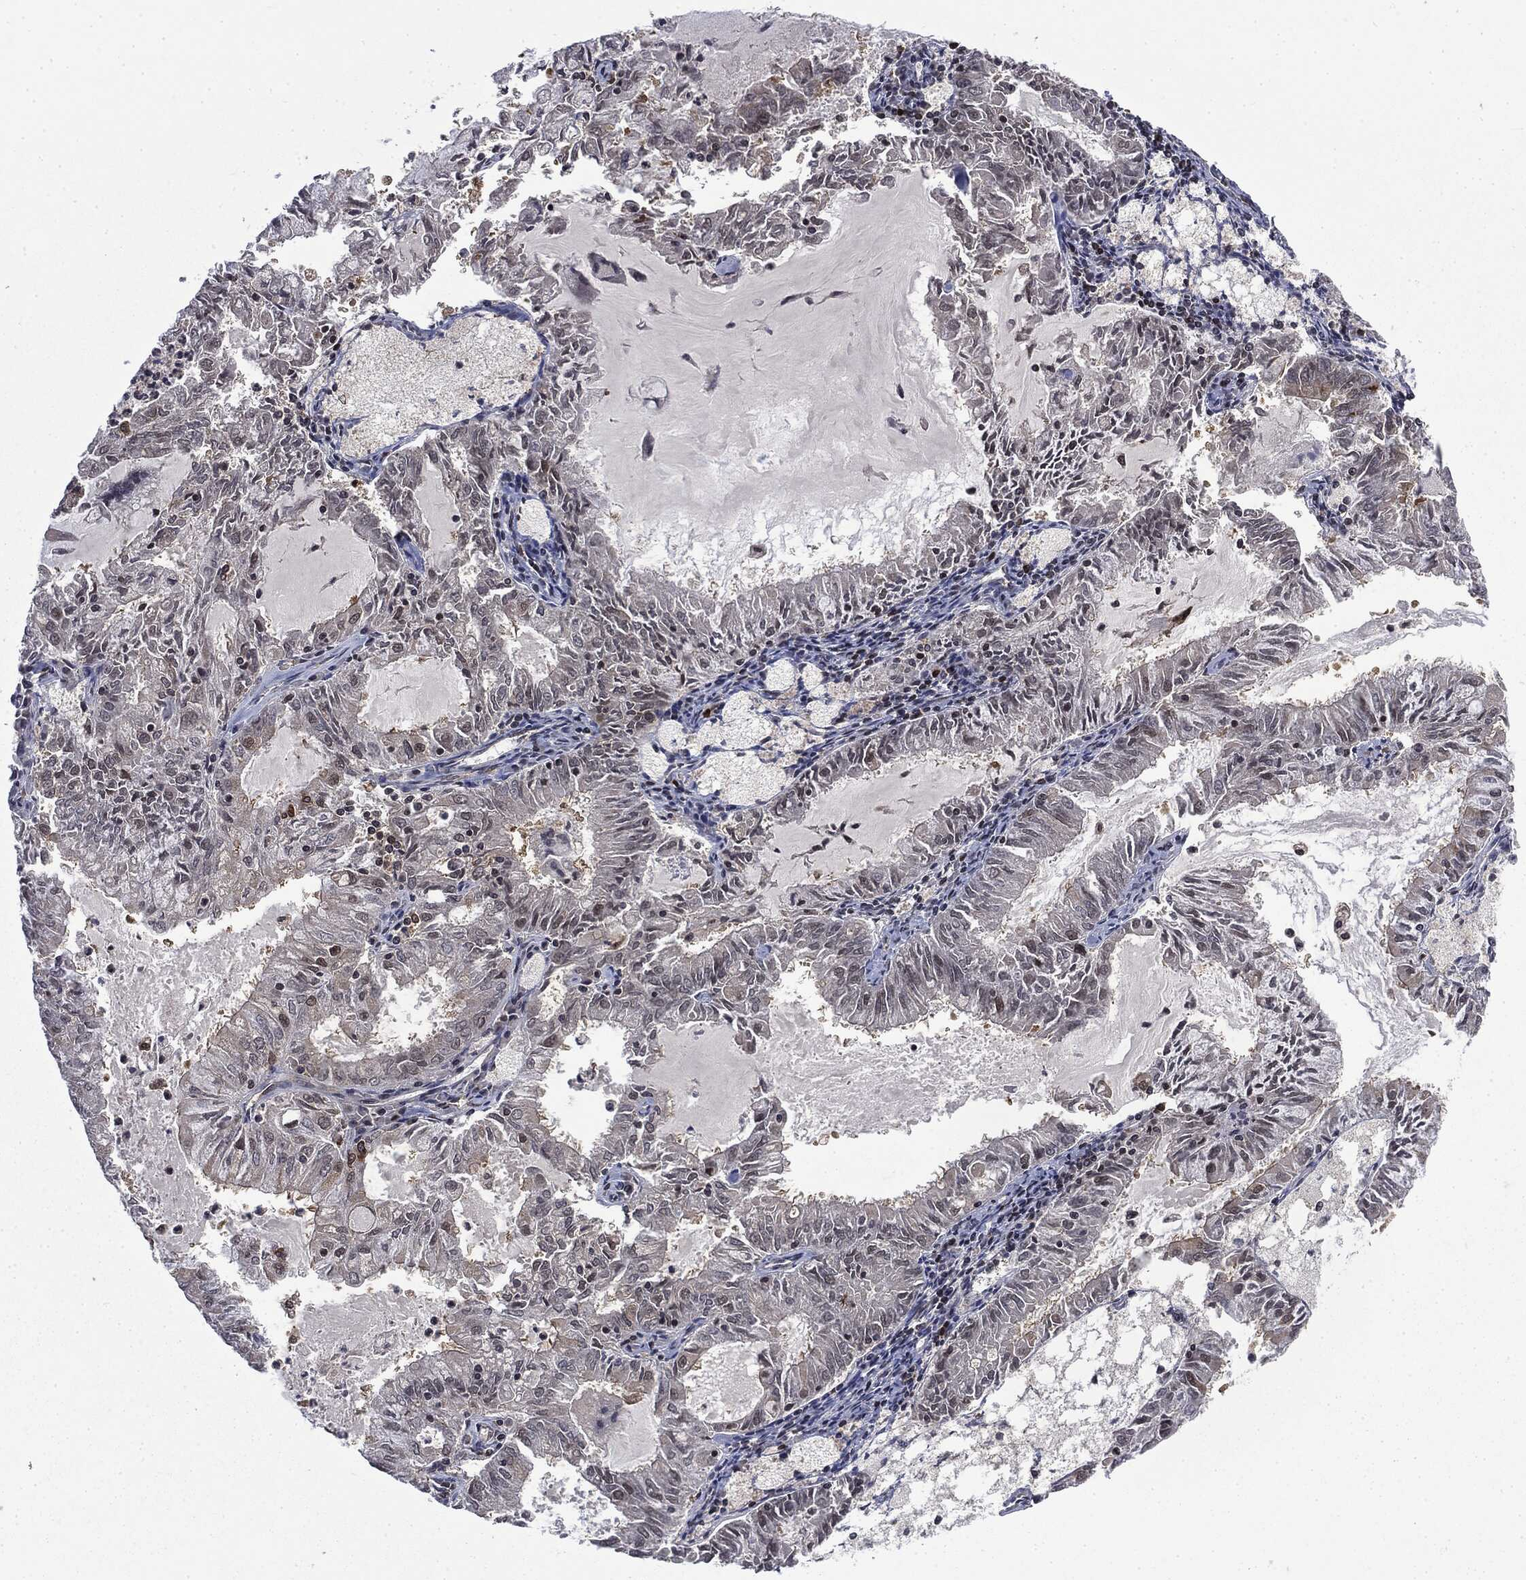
{"staining": {"intensity": "weak", "quantity": "<25%", "location": "cytoplasmic/membranous"}, "tissue": "endometrial cancer", "cell_type": "Tumor cells", "image_type": "cancer", "snomed": [{"axis": "morphology", "description": "Adenocarcinoma, NOS"}, {"axis": "topography", "description": "Endometrium"}], "caption": "Immunohistochemical staining of human endometrial adenocarcinoma reveals no significant expression in tumor cells.", "gene": "SNX5", "patient": {"sex": "female", "age": 57}}